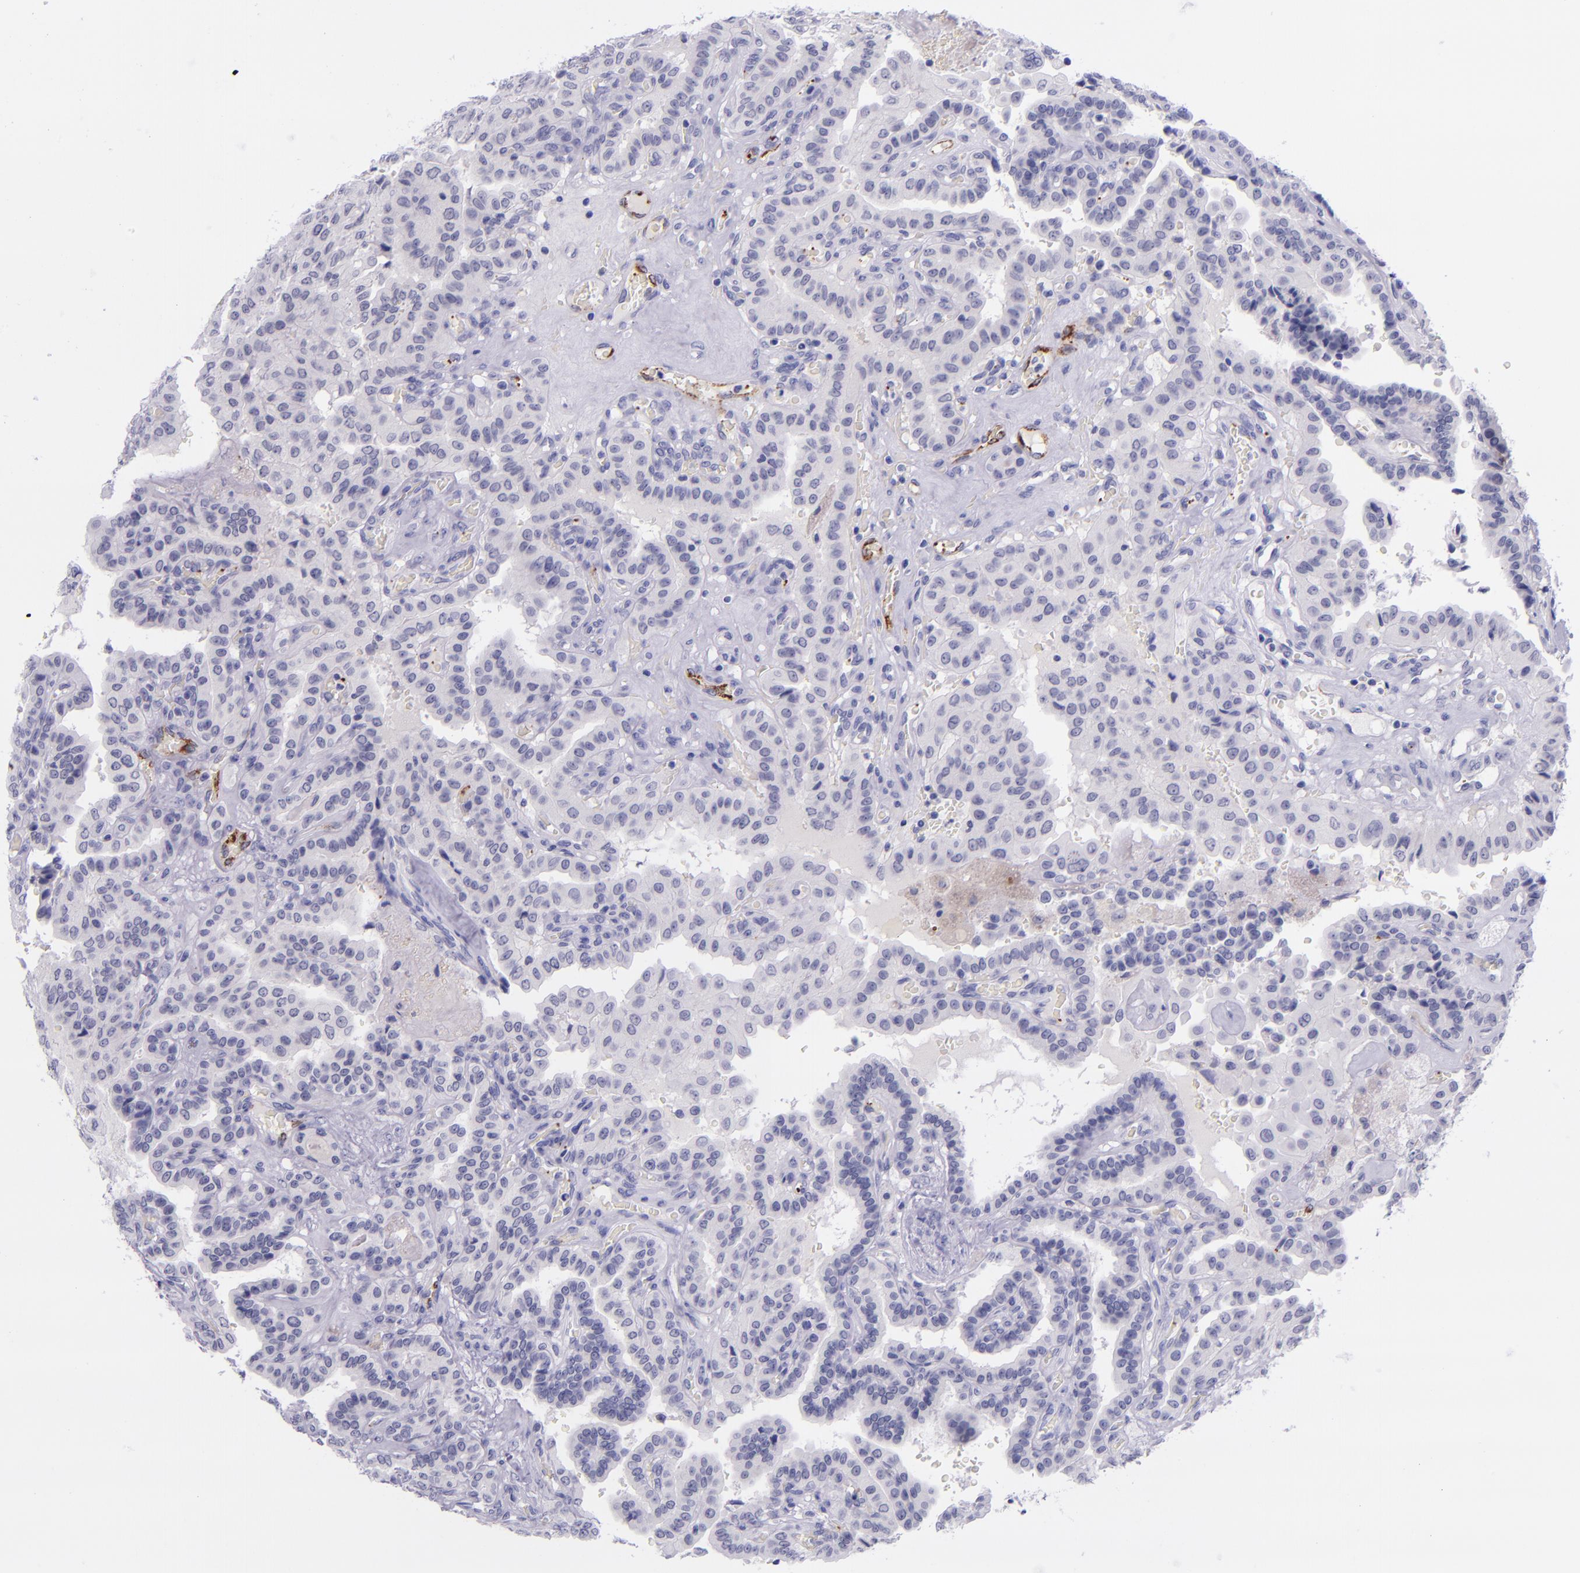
{"staining": {"intensity": "negative", "quantity": "none", "location": "none"}, "tissue": "thyroid cancer", "cell_type": "Tumor cells", "image_type": "cancer", "snomed": [{"axis": "morphology", "description": "Papillary adenocarcinoma, NOS"}, {"axis": "topography", "description": "Thyroid gland"}], "caption": "This micrograph is of thyroid cancer (papillary adenocarcinoma) stained with immunohistochemistry to label a protein in brown with the nuclei are counter-stained blue. There is no positivity in tumor cells. (DAB (3,3'-diaminobenzidine) immunohistochemistry (IHC) visualized using brightfield microscopy, high magnification).", "gene": "SELE", "patient": {"sex": "male", "age": 87}}